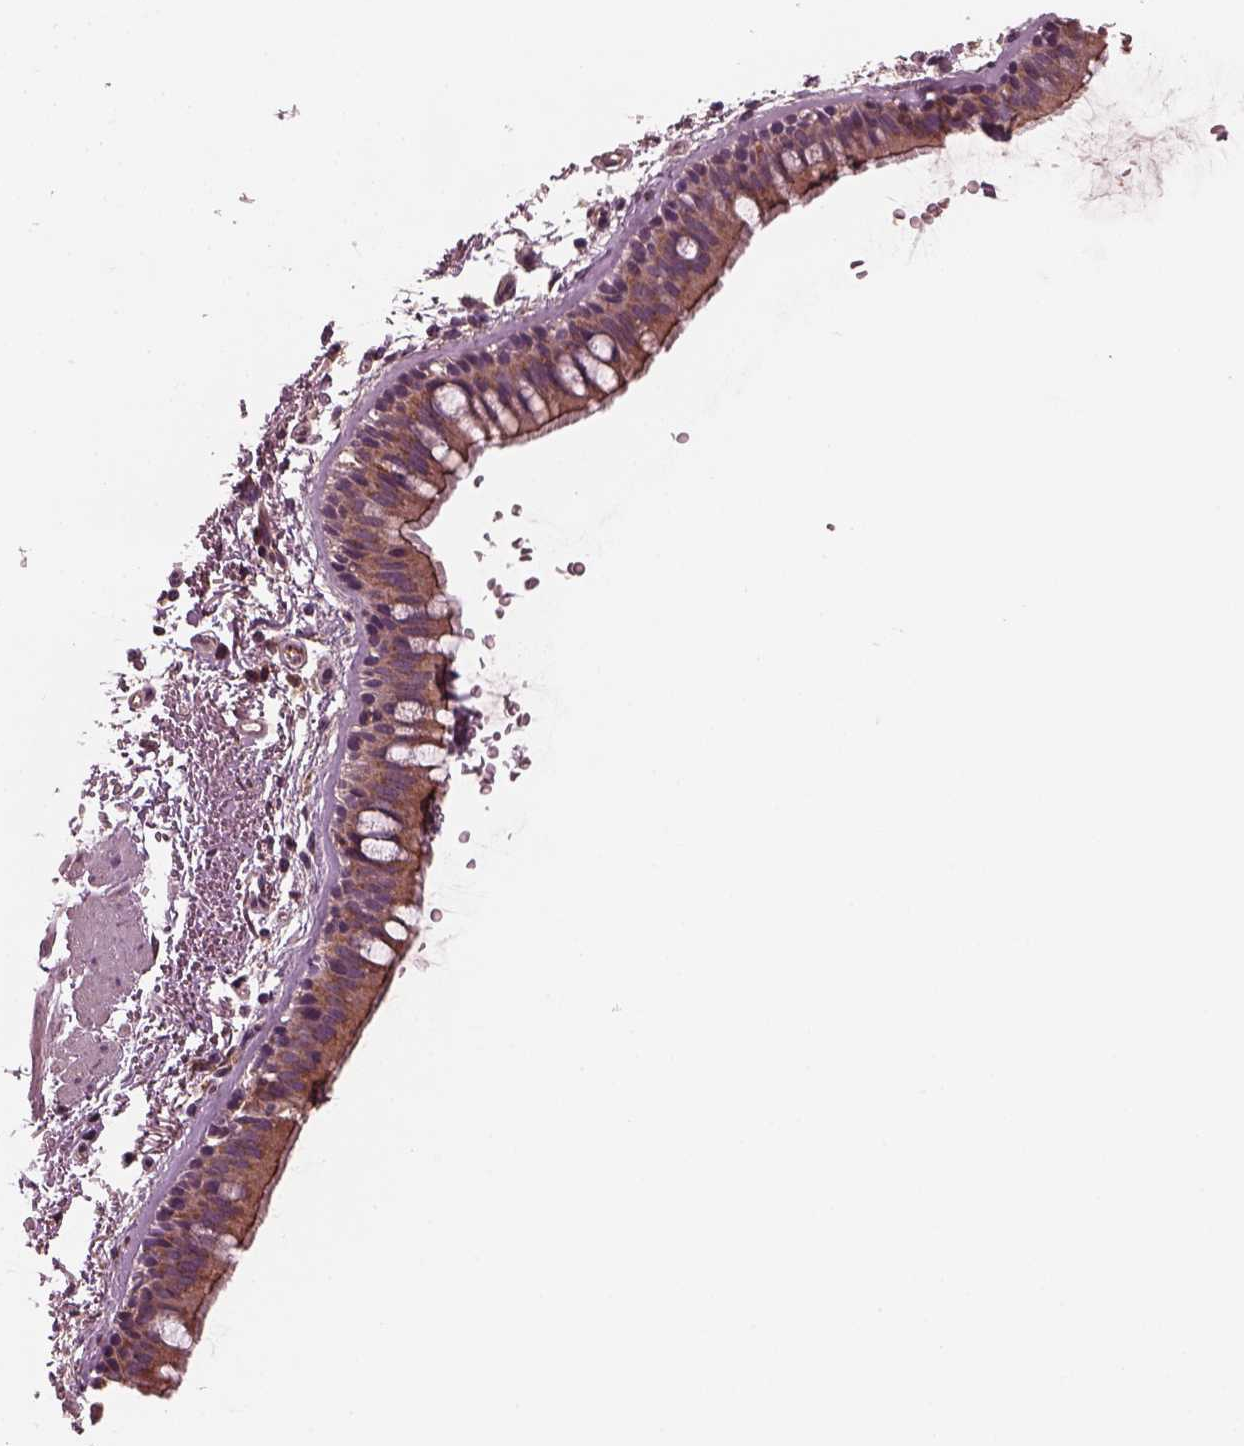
{"staining": {"intensity": "moderate", "quantity": ">75%", "location": "cytoplasmic/membranous"}, "tissue": "bronchus", "cell_type": "Respiratory epithelial cells", "image_type": "normal", "snomed": [{"axis": "morphology", "description": "Normal tissue, NOS"}, {"axis": "topography", "description": "Lymph node"}, {"axis": "topography", "description": "Bronchus"}], "caption": "Protein expression analysis of normal bronchus shows moderate cytoplasmic/membranous staining in about >75% of respiratory epithelial cells. Immunohistochemistry (ihc) stains the protein of interest in brown and the nuclei are stained blue.", "gene": "TUBG1", "patient": {"sex": "female", "age": 70}}